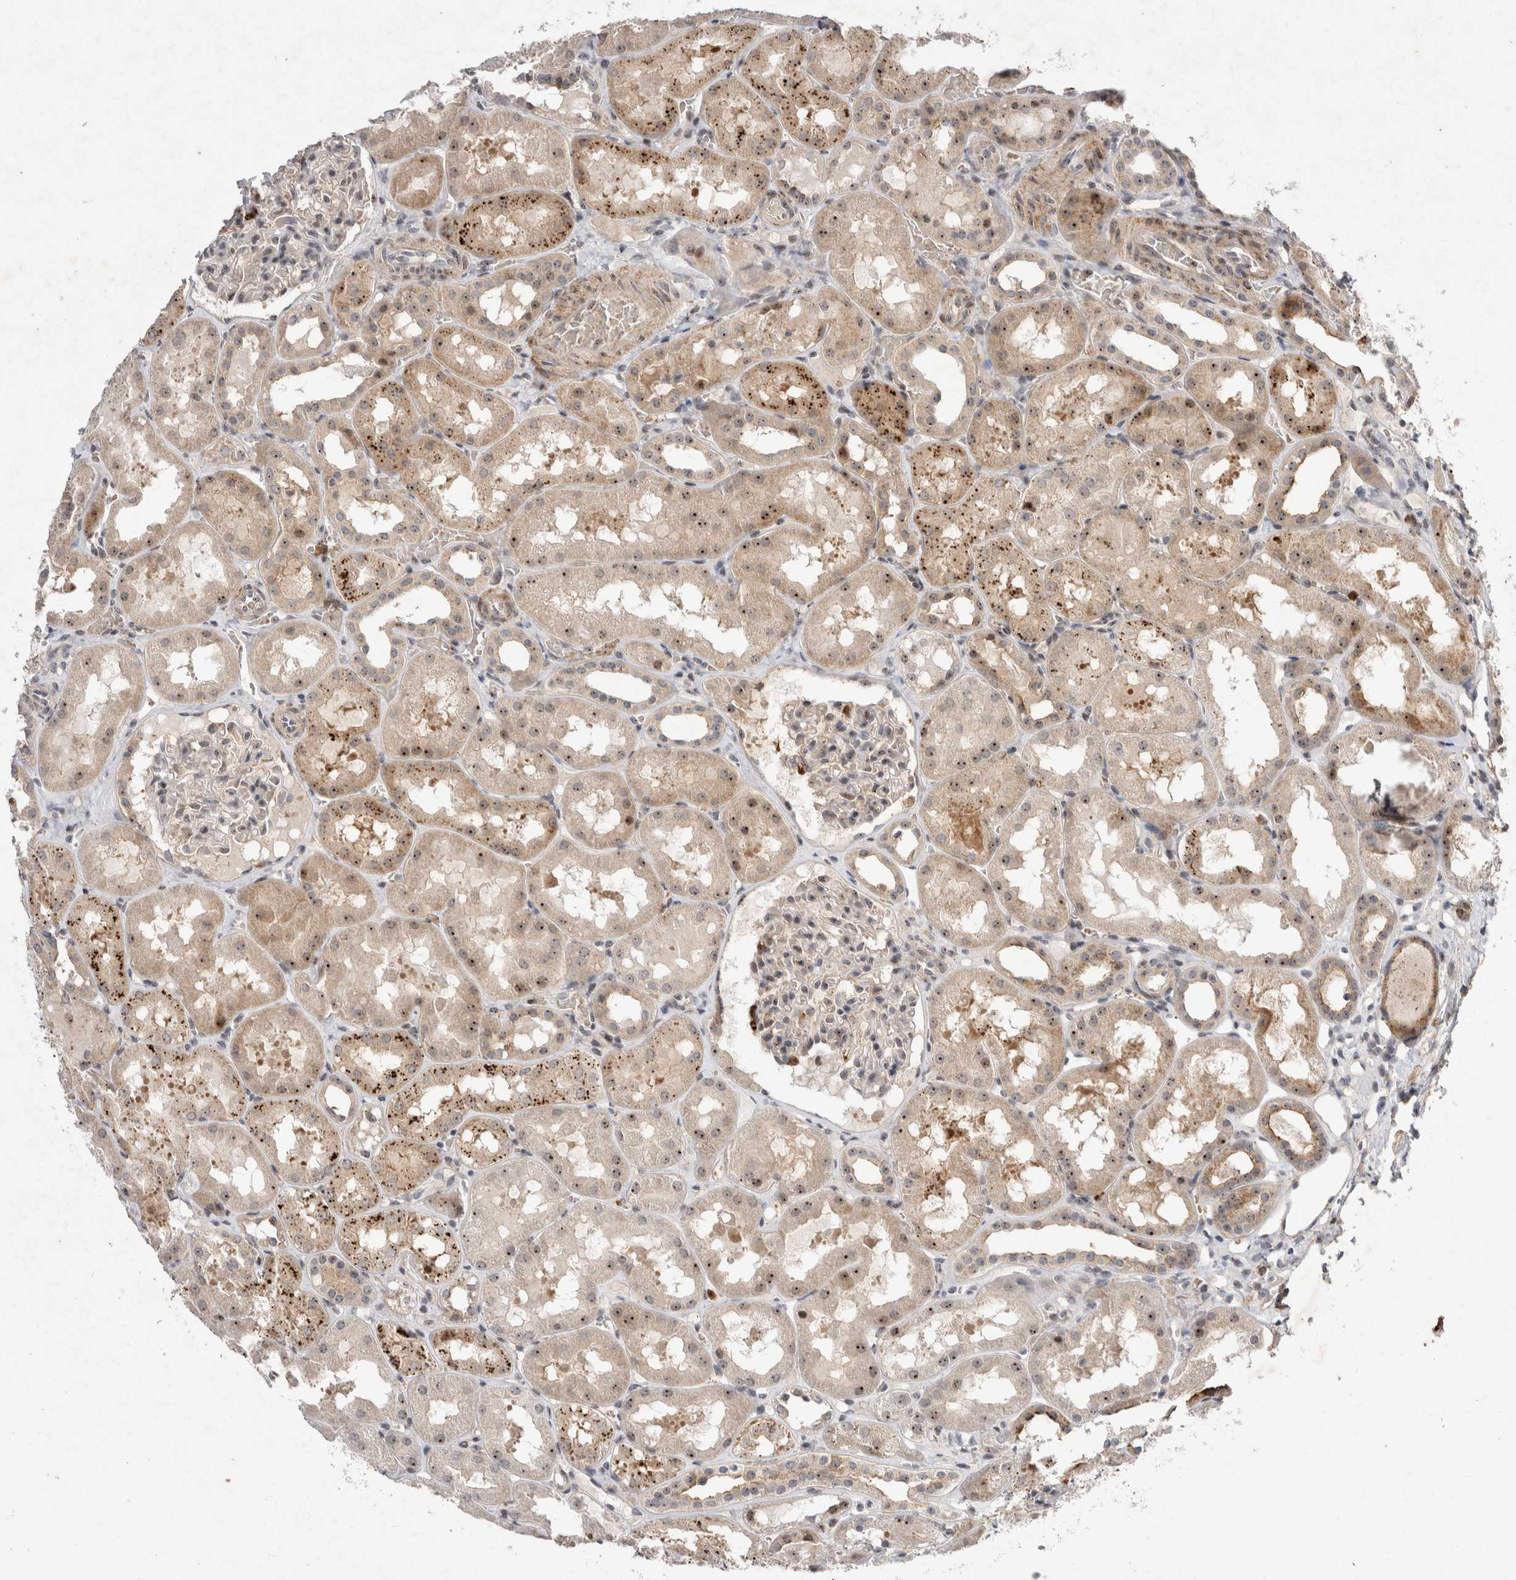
{"staining": {"intensity": "moderate", "quantity": "<25%", "location": "nuclear"}, "tissue": "kidney", "cell_type": "Cells in glomeruli", "image_type": "normal", "snomed": [{"axis": "morphology", "description": "Normal tissue, NOS"}, {"axis": "topography", "description": "Kidney"}, {"axis": "topography", "description": "Urinary bladder"}], "caption": "The photomicrograph reveals a brown stain indicating the presence of a protein in the nuclear of cells in glomeruli in kidney. The staining is performed using DAB brown chromogen to label protein expression. The nuclei are counter-stained blue using hematoxylin.", "gene": "STK11", "patient": {"sex": "male", "age": 16}}